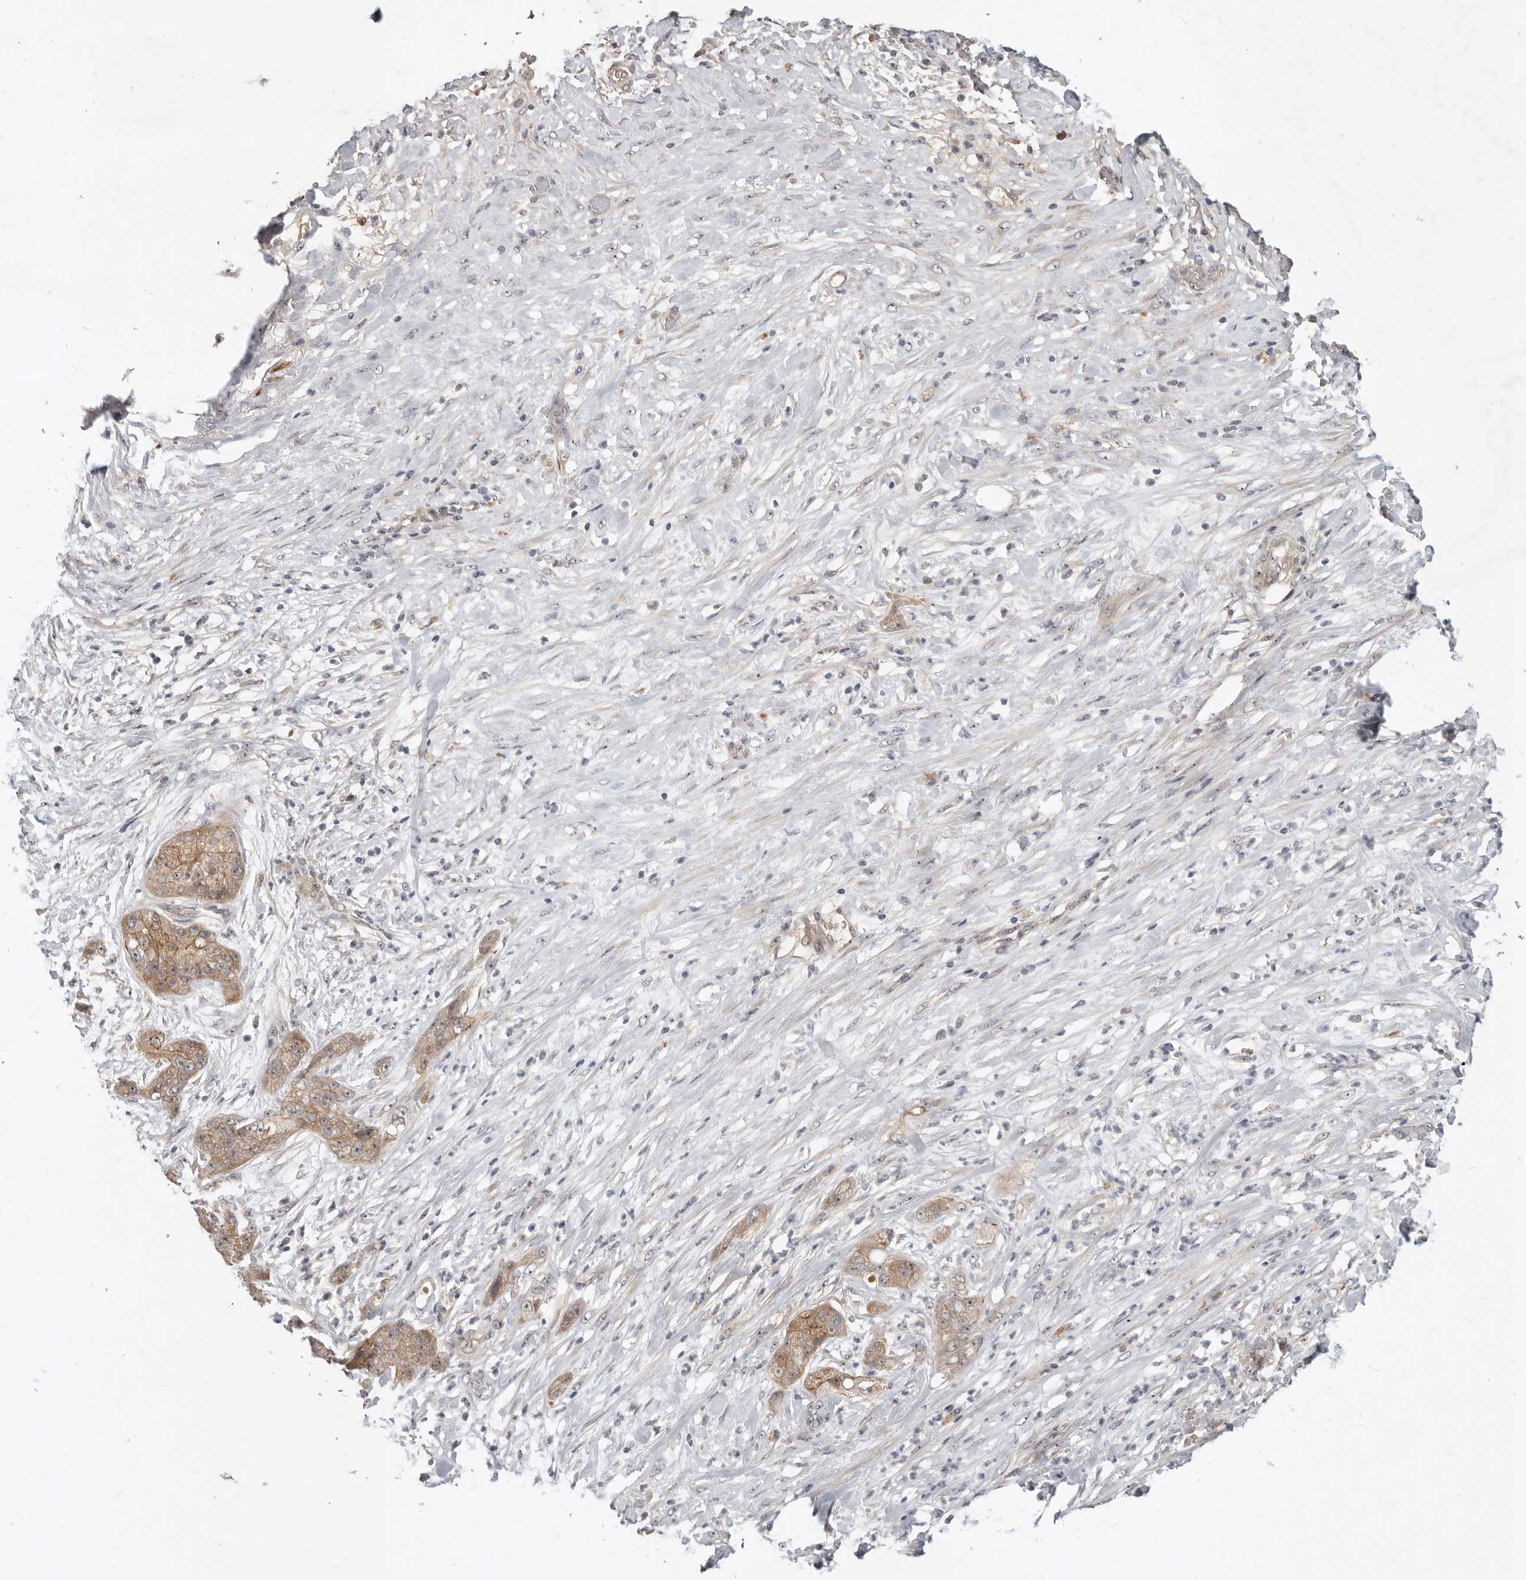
{"staining": {"intensity": "moderate", "quantity": "25%-75%", "location": "cytoplasmic/membranous"}, "tissue": "pancreatic cancer", "cell_type": "Tumor cells", "image_type": "cancer", "snomed": [{"axis": "morphology", "description": "Adenocarcinoma, NOS"}, {"axis": "topography", "description": "Pancreas"}], "caption": "Approximately 25%-75% of tumor cells in human adenocarcinoma (pancreatic) display moderate cytoplasmic/membranous protein positivity as visualized by brown immunohistochemical staining.", "gene": "MICALL2", "patient": {"sex": "female", "age": 78}}